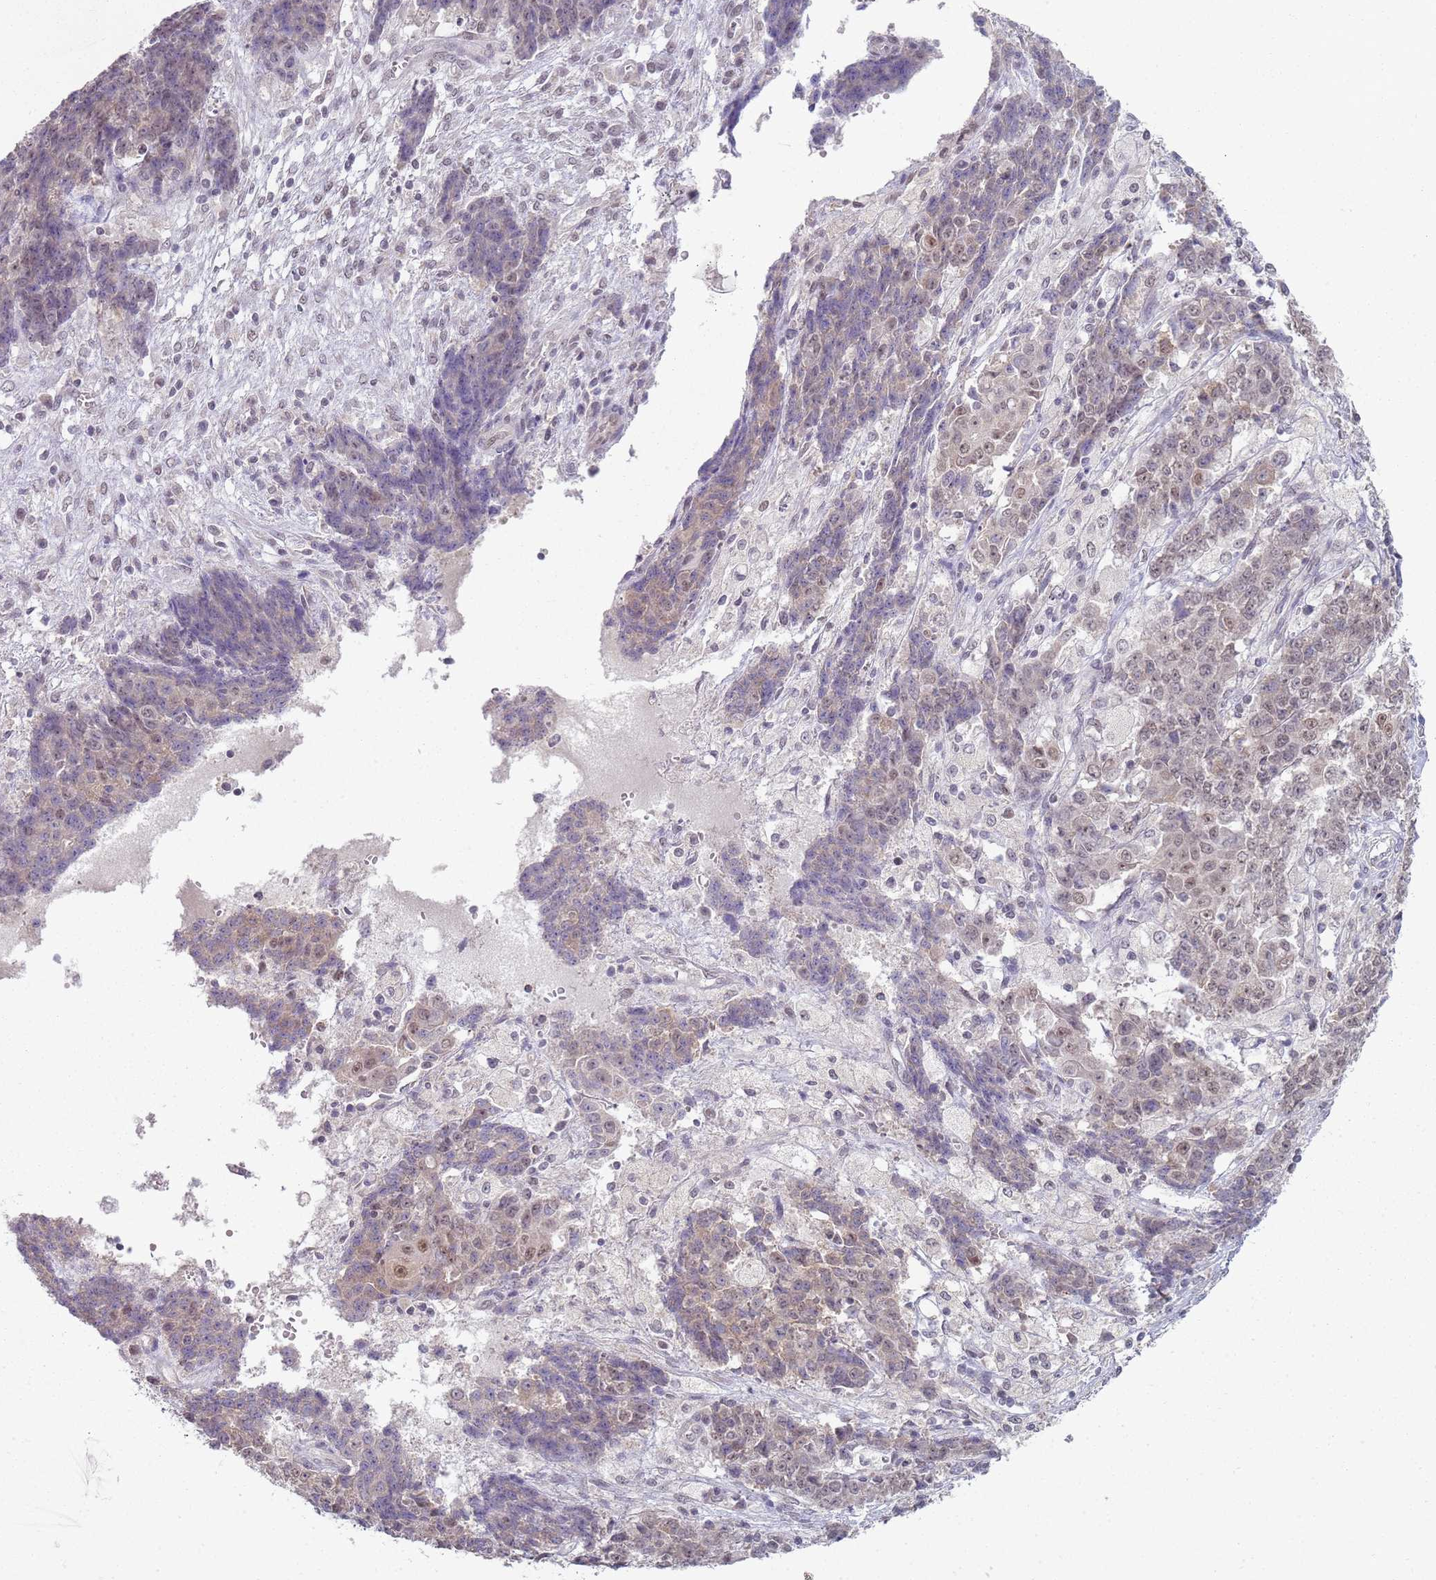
{"staining": {"intensity": "moderate", "quantity": "25%-75%", "location": "nuclear"}, "tissue": "ovarian cancer", "cell_type": "Tumor cells", "image_type": "cancer", "snomed": [{"axis": "morphology", "description": "Carcinoma, endometroid"}, {"axis": "topography", "description": "Ovary"}], "caption": "Protein expression analysis of ovarian endometroid carcinoma shows moderate nuclear expression in approximately 25%-75% of tumor cells. The staining was performed using DAB to visualize the protein expression in brown, while the nuclei were stained in blue with hematoxylin (Magnification: 20x).", "gene": "SMARCAL1", "patient": {"sex": "female", "age": 42}}